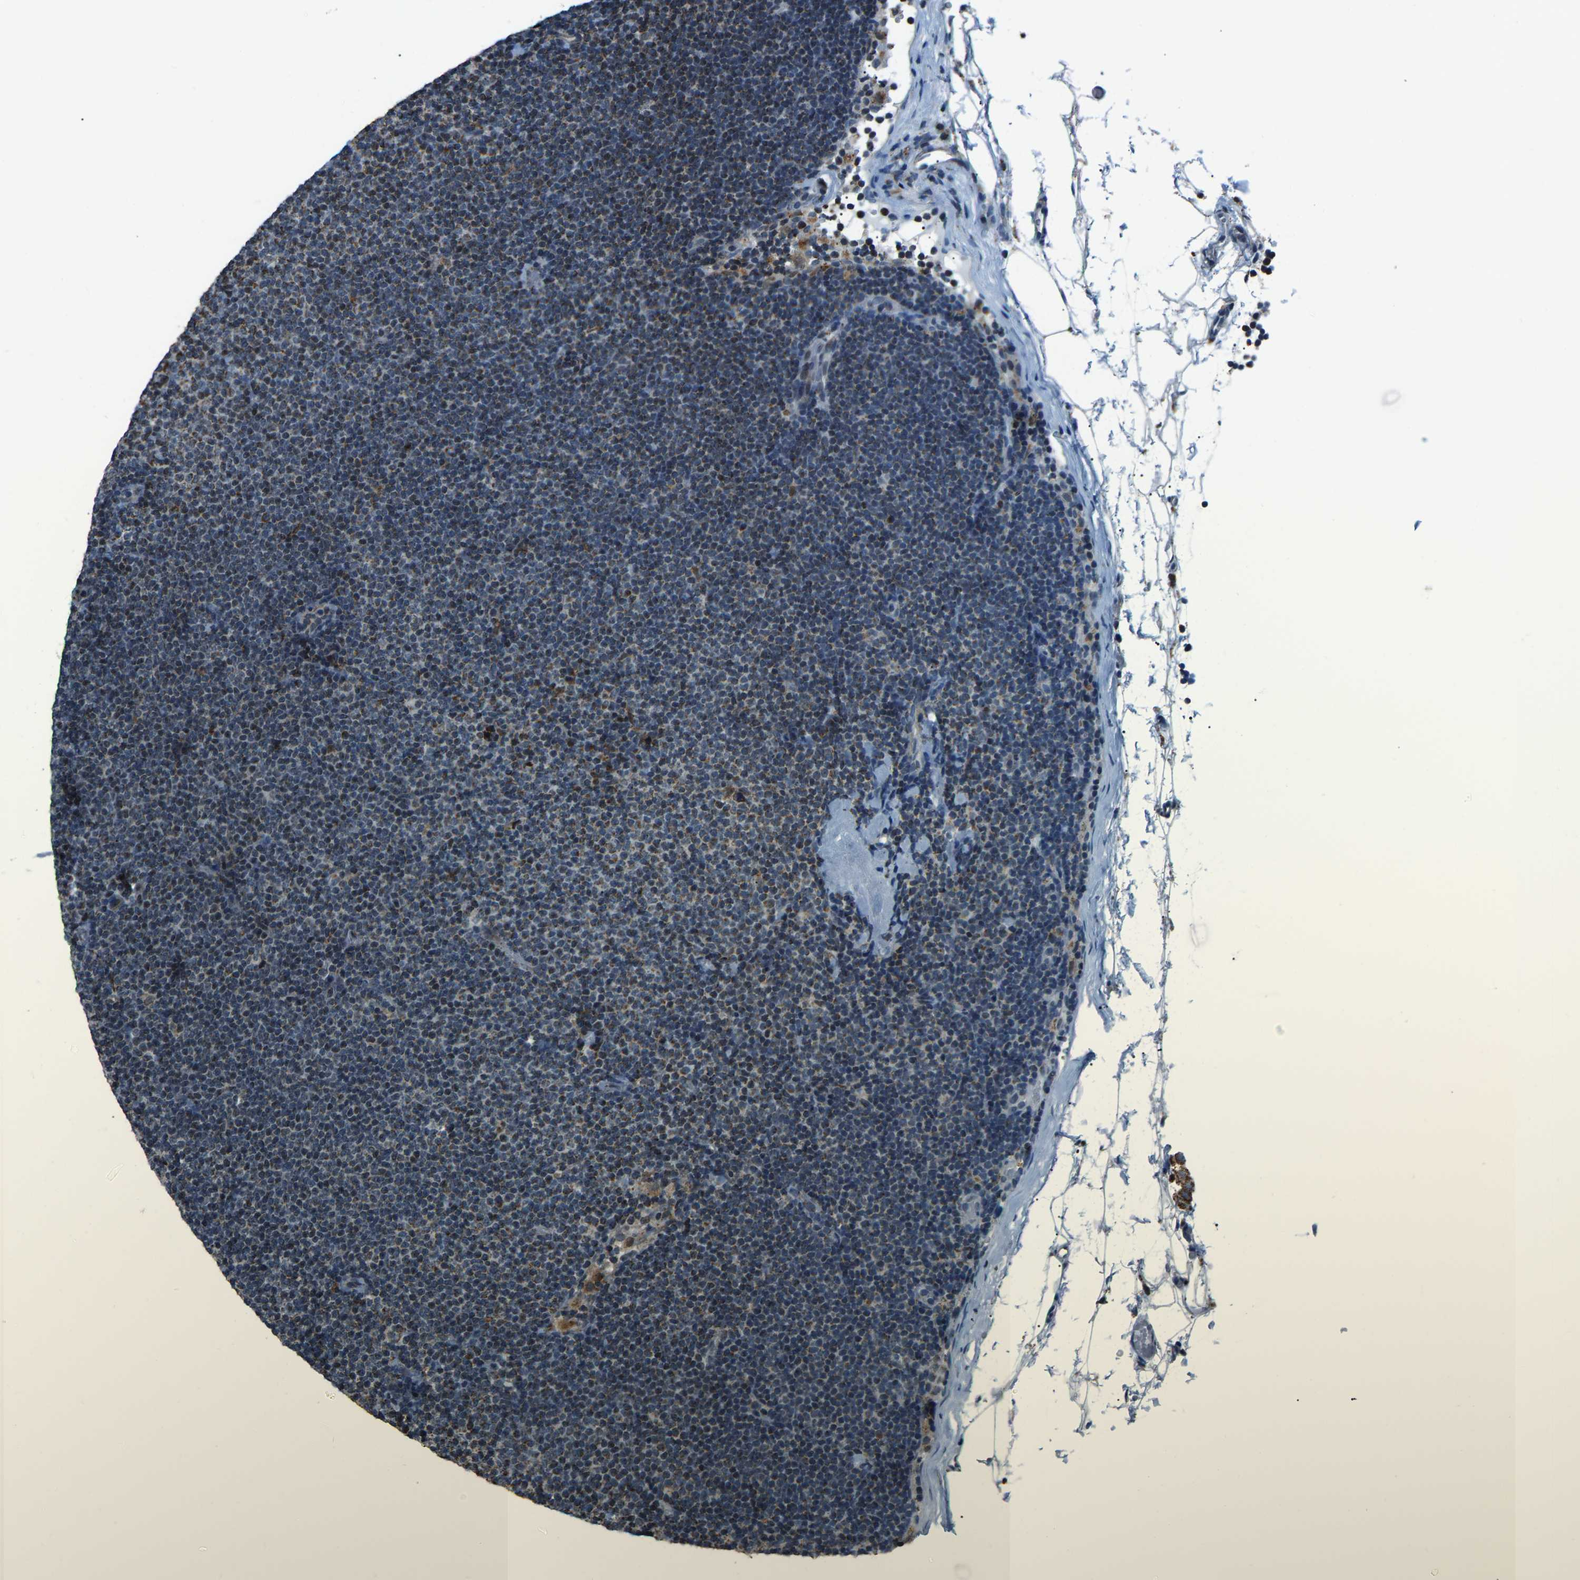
{"staining": {"intensity": "moderate", "quantity": "<25%", "location": "cytoplasmic/membranous"}, "tissue": "lymphoma", "cell_type": "Tumor cells", "image_type": "cancer", "snomed": [{"axis": "morphology", "description": "Malignant lymphoma, non-Hodgkin's type, Low grade"}, {"axis": "topography", "description": "Lymph node"}], "caption": "A high-resolution micrograph shows immunohistochemistry staining of malignant lymphoma, non-Hodgkin's type (low-grade), which demonstrates moderate cytoplasmic/membranous staining in approximately <25% of tumor cells.", "gene": "RBM33", "patient": {"sex": "female", "age": 53}}